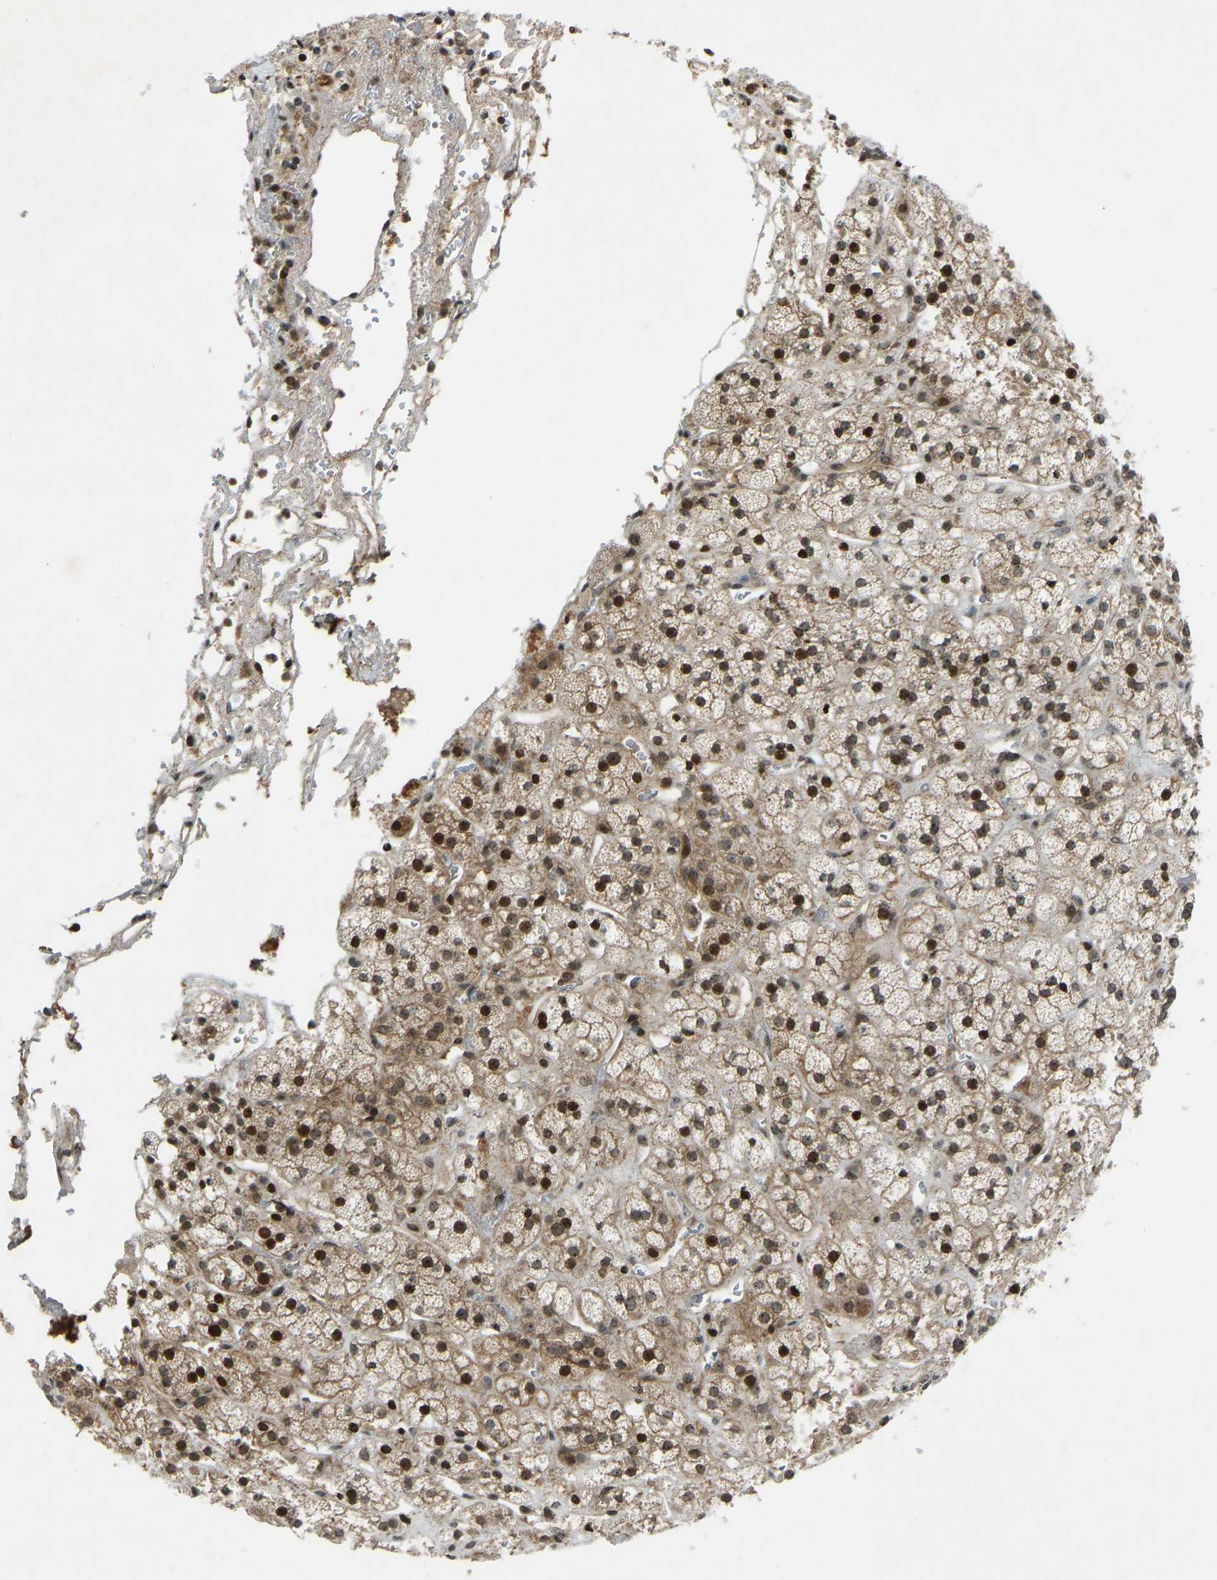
{"staining": {"intensity": "moderate", "quantity": ">75%", "location": "cytoplasmic/membranous,nuclear"}, "tissue": "adrenal gland", "cell_type": "Glandular cells", "image_type": "normal", "snomed": [{"axis": "morphology", "description": "Normal tissue, NOS"}, {"axis": "topography", "description": "Adrenal gland"}], "caption": "Protein analysis of normal adrenal gland reveals moderate cytoplasmic/membranous,nuclear staining in about >75% of glandular cells. Nuclei are stained in blue.", "gene": "SVOPL", "patient": {"sex": "male", "age": 56}}